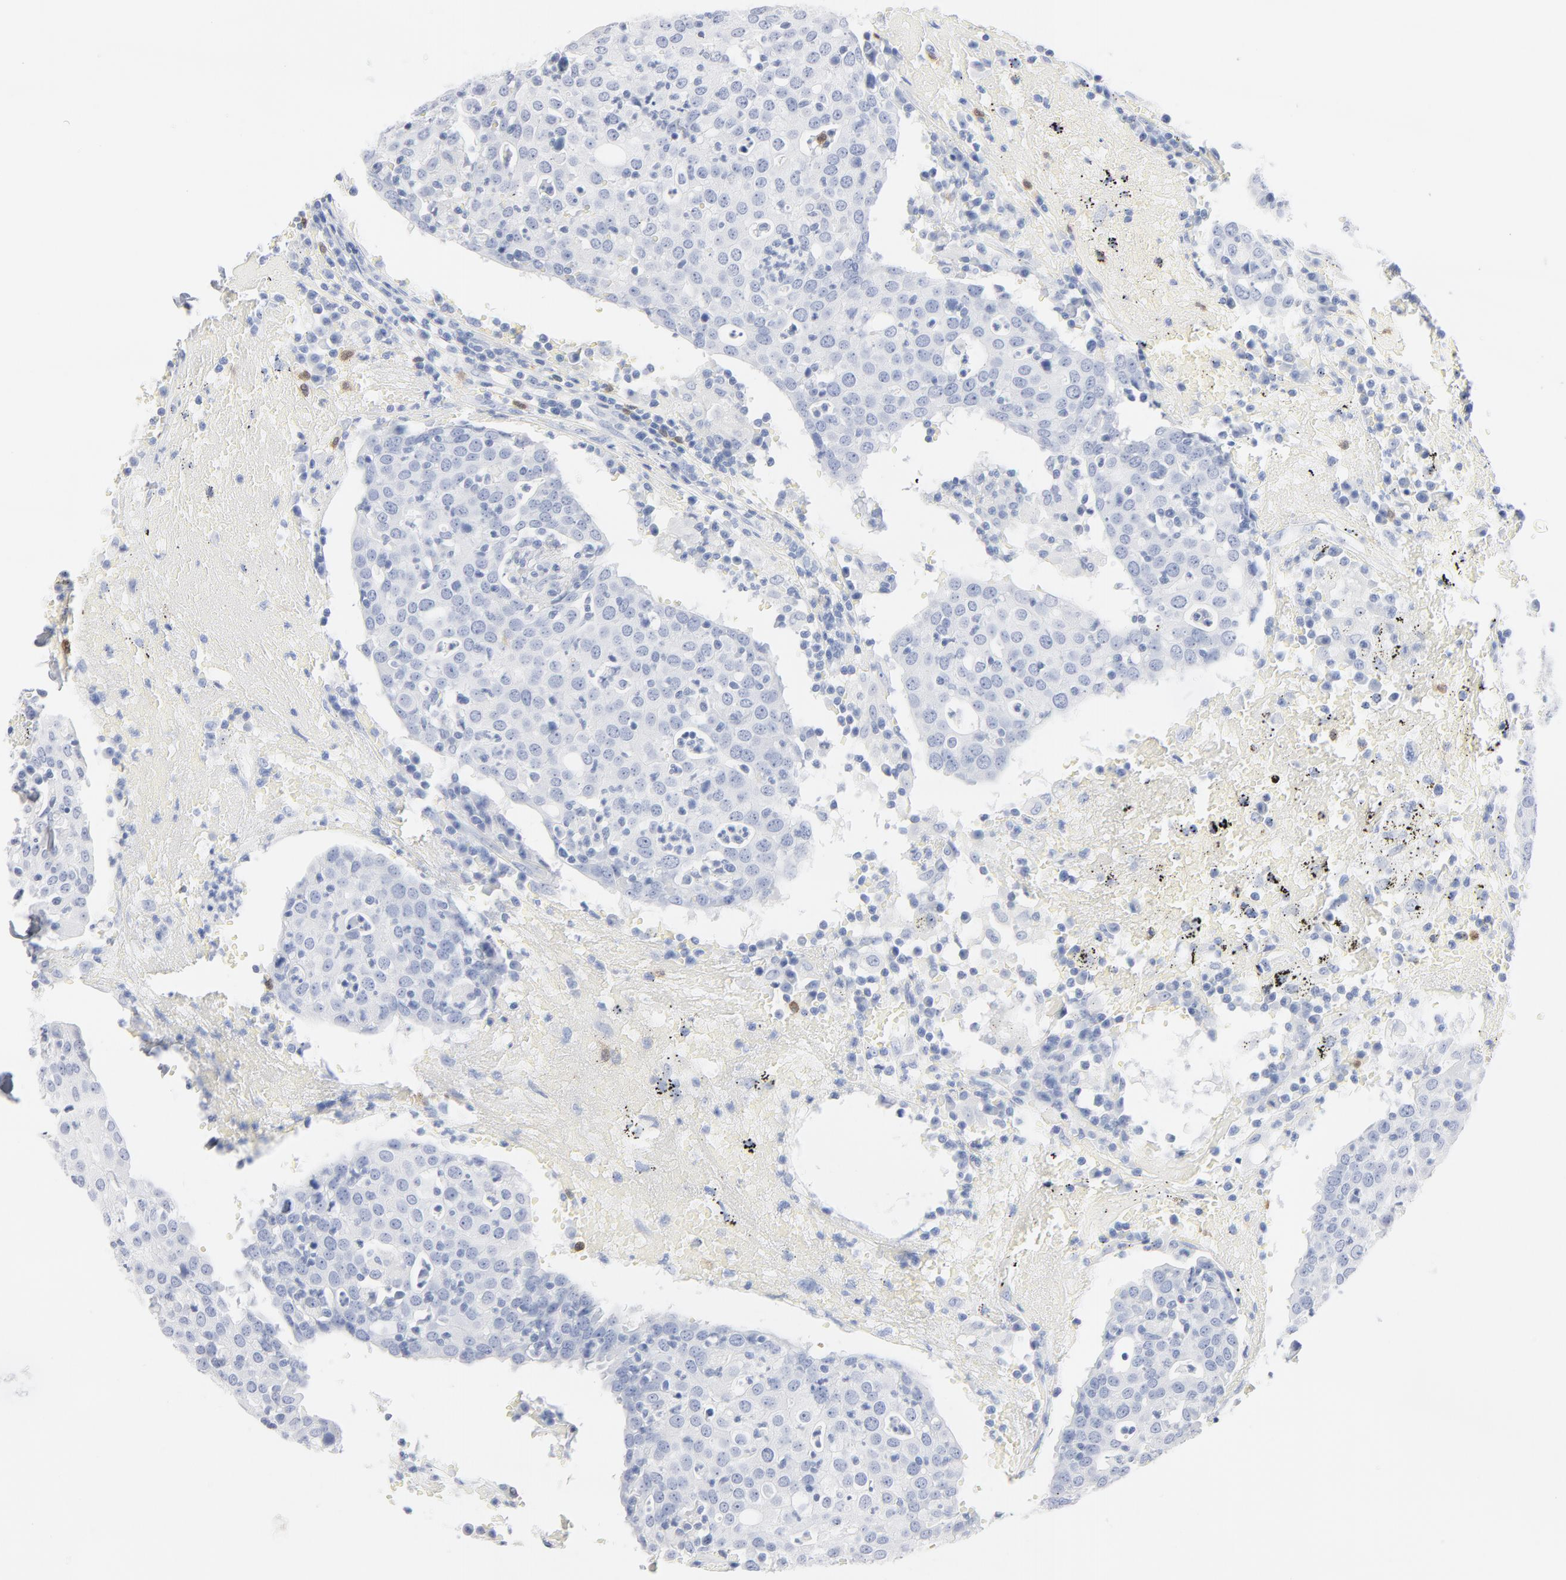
{"staining": {"intensity": "negative", "quantity": "none", "location": "none"}, "tissue": "head and neck cancer", "cell_type": "Tumor cells", "image_type": "cancer", "snomed": [{"axis": "morphology", "description": "Adenocarcinoma, NOS"}, {"axis": "topography", "description": "Salivary gland"}, {"axis": "topography", "description": "Head-Neck"}], "caption": "A high-resolution photomicrograph shows immunohistochemistry staining of head and neck adenocarcinoma, which shows no significant staining in tumor cells.", "gene": "AGTR1", "patient": {"sex": "female", "age": 65}}